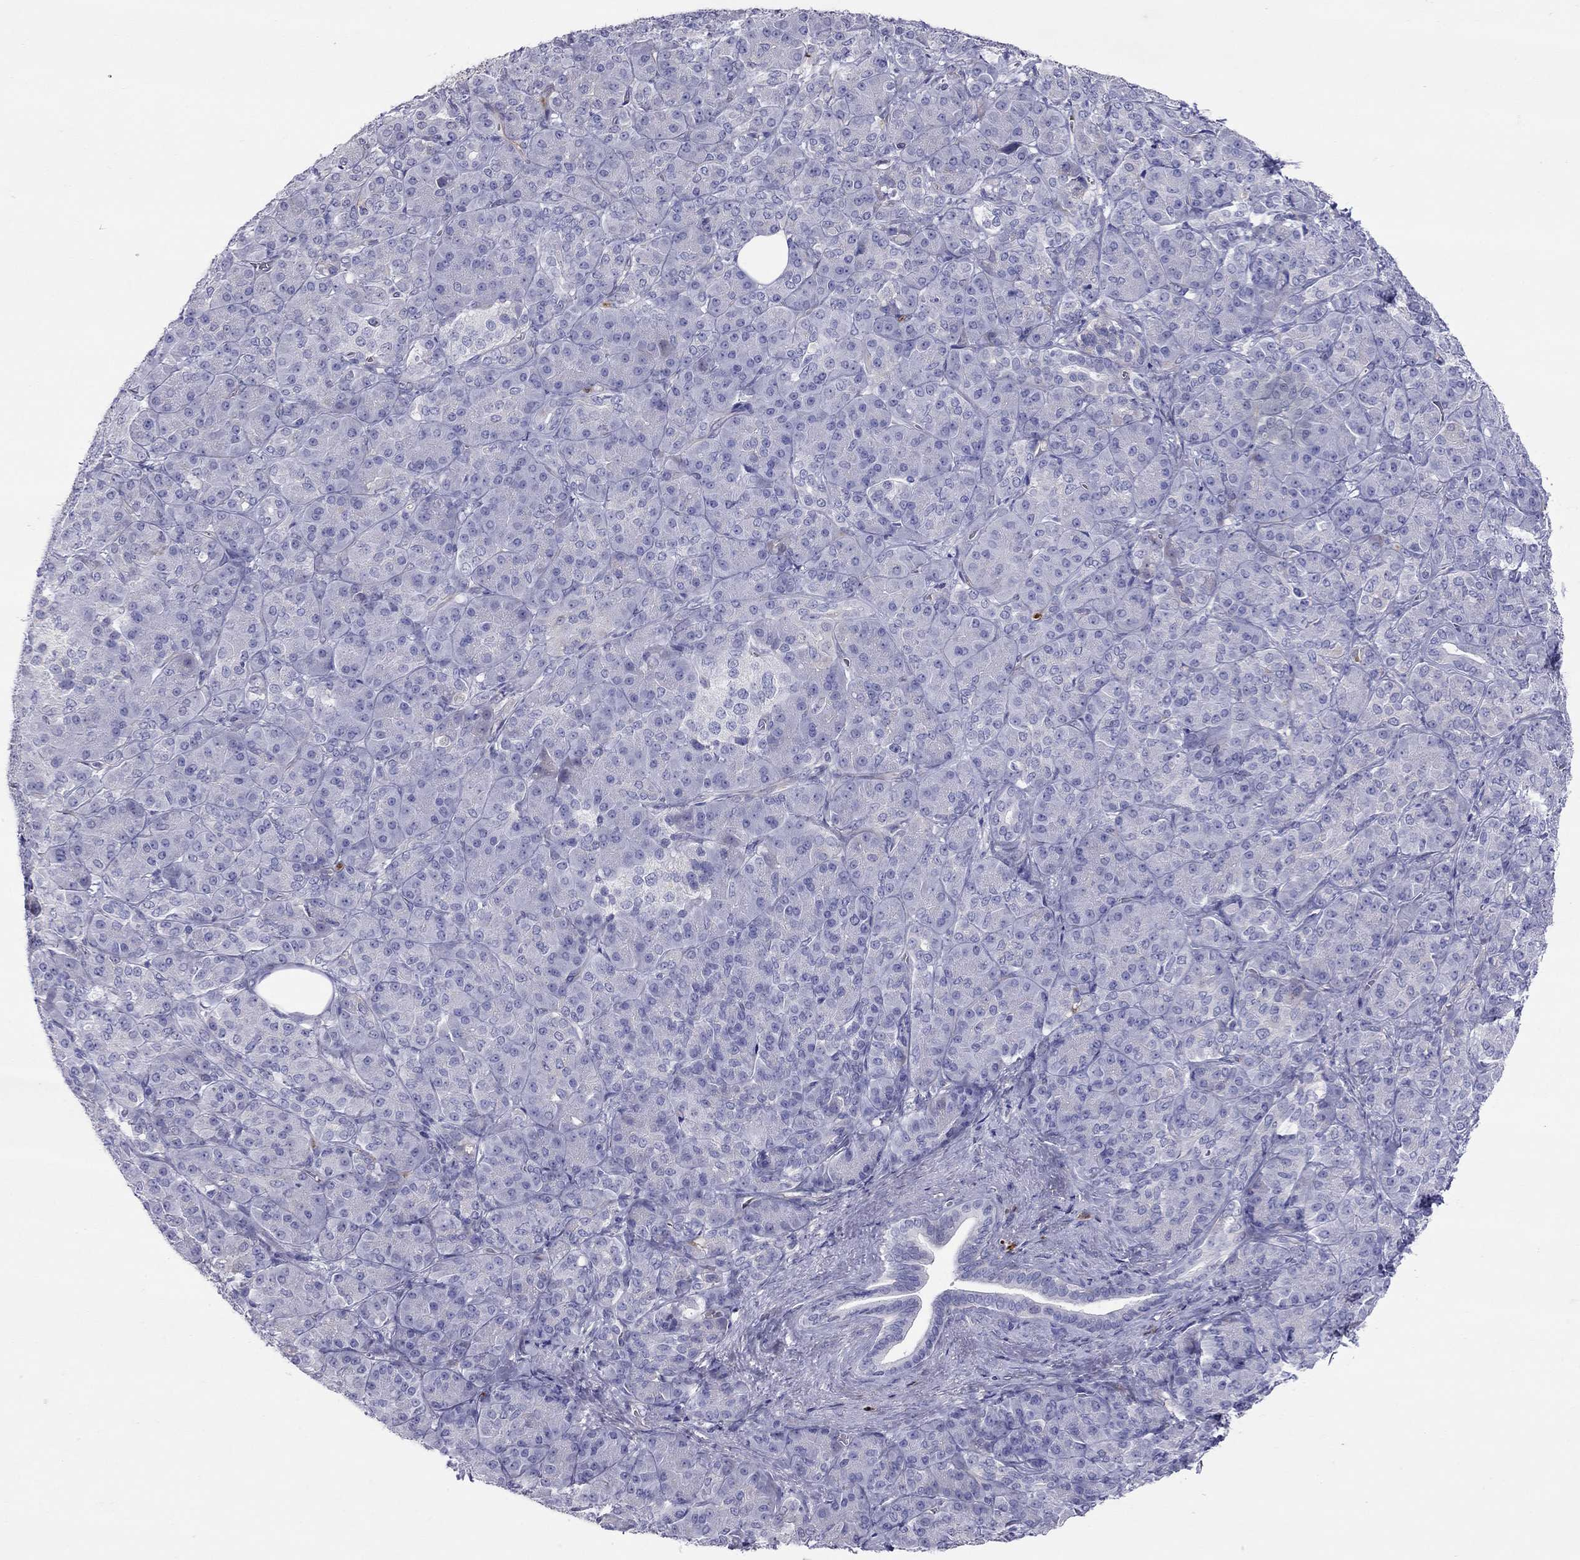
{"staining": {"intensity": "negative", "quantity": "none", "location": "none"}, "tissue": "pancreatic cancer", "cell_type": "Tumor cells", "image_type": "cancer", "snomed": [{"axis": "morphology", "description": "Normal tissue, NOS"}, {"axis": "morphology", "description": "Inflammation, NOS"}, {"axis": "morphology", "description": "Adenocarcinoma, NOS"}, {"axis": "topography", "description": "Pancreas"}], "caption": "IHC of human adenocarcinoma (pancreatic) demonstrates no staining in tumor cells.", "gene": "SPINT4", "patient": {"sex": "male", "age": 57}}